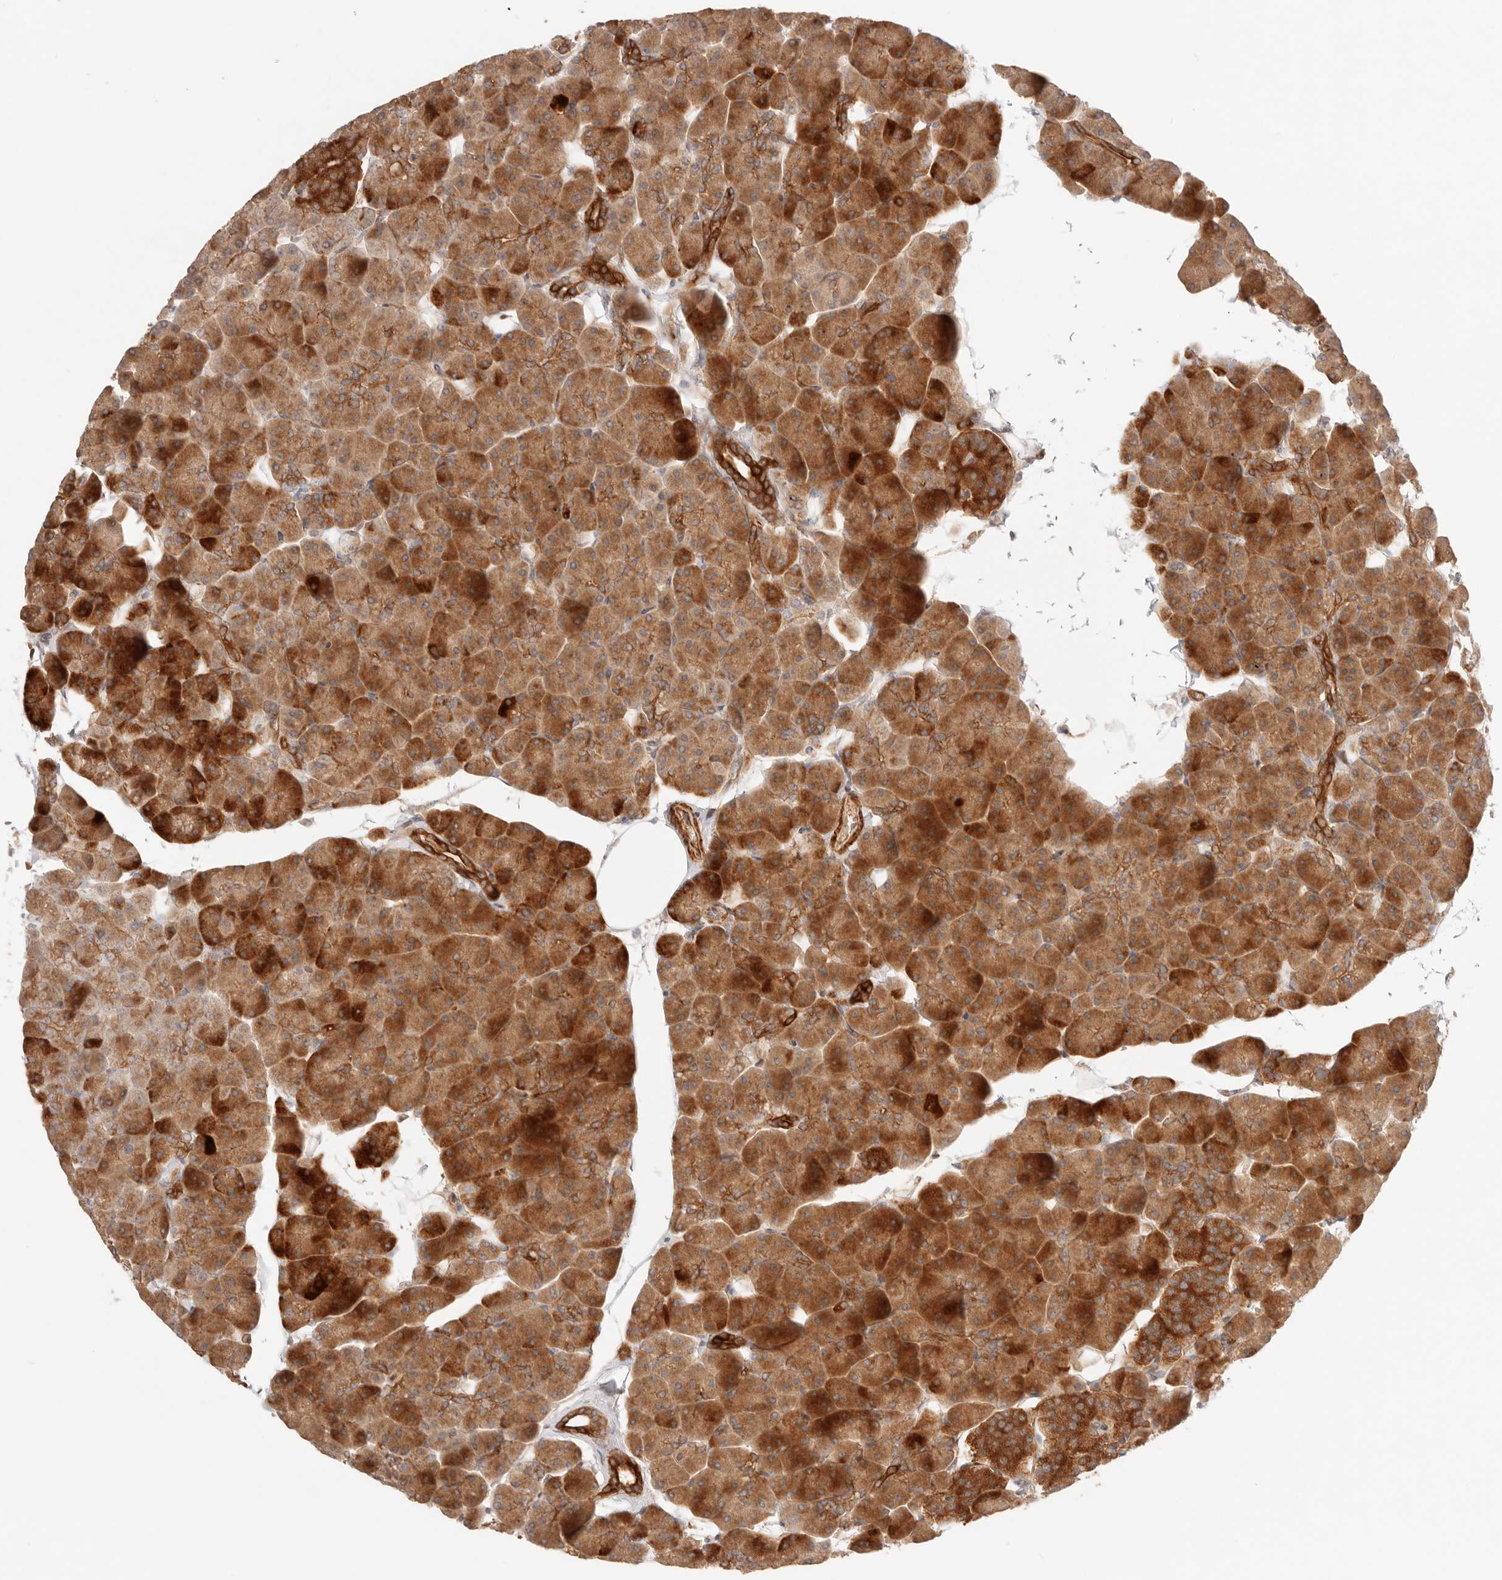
{"staining": {"intensity": "strong", "quantity": "25%-75%", "location": "cytoplasmic/membranous"}, "tissue": "pancreas", "cell_type": "Exocrine glandular cells", "image_type": "normal", "snomed": [{"axis": "morphology", "description": "Normal tissue, NOS"}, {"axis": "topography", "description": "Pancreas"}], "caption": "There is high levels of strong cytoplasmic/membranous expression in exocrine glandular cells of unremarkable pancreas, as demonstrated by immunohistochemical staining (brown color).", "gene": "IL1R2", "patient": {"sex": "male", "age": 35}}